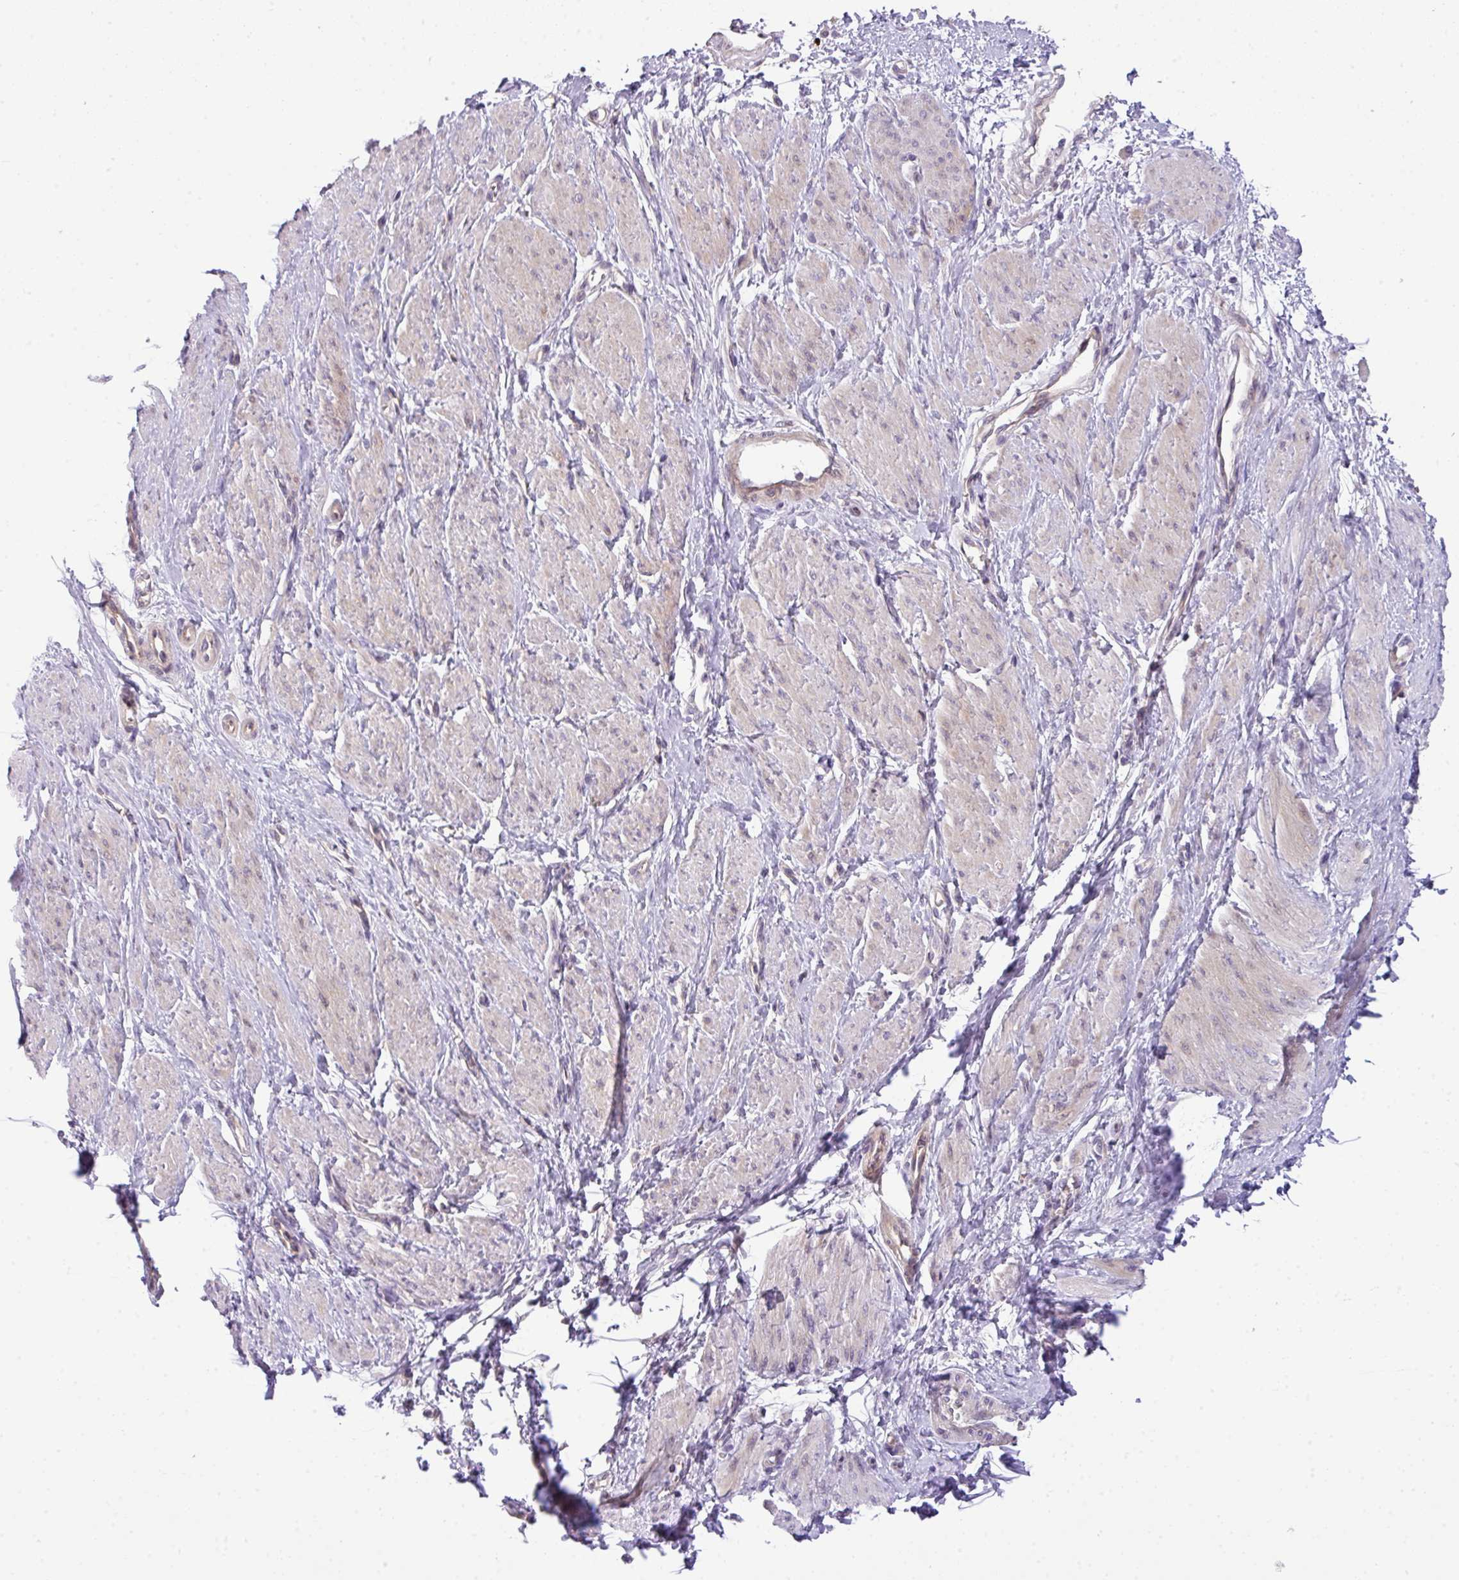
{"staining": {"intensity": "weak", "quantity": "25%-75%", "location": "cytoplasmic/membranous"}, "tissue": "smooth muscle", "cell_type": "Smooth muscle cells", "image_type": "normal", "snomed": [{"axis": "morphology", "description": "Normal tissue, NOS"}, {"axis": "topography", "description": "Smooth muscle"}, {"axis": "topography", "description": "Uterus"}], "caption": "Protein staining of unremarkable smooth muscle displays weak cytoplasmic/membranous staining in about 25%-75% of smooth muscle cells. (IHC, brightfield microscopy, high magnification).", "gene": "PIK3R5", "patient": {"sex": "female", "age": 39}}